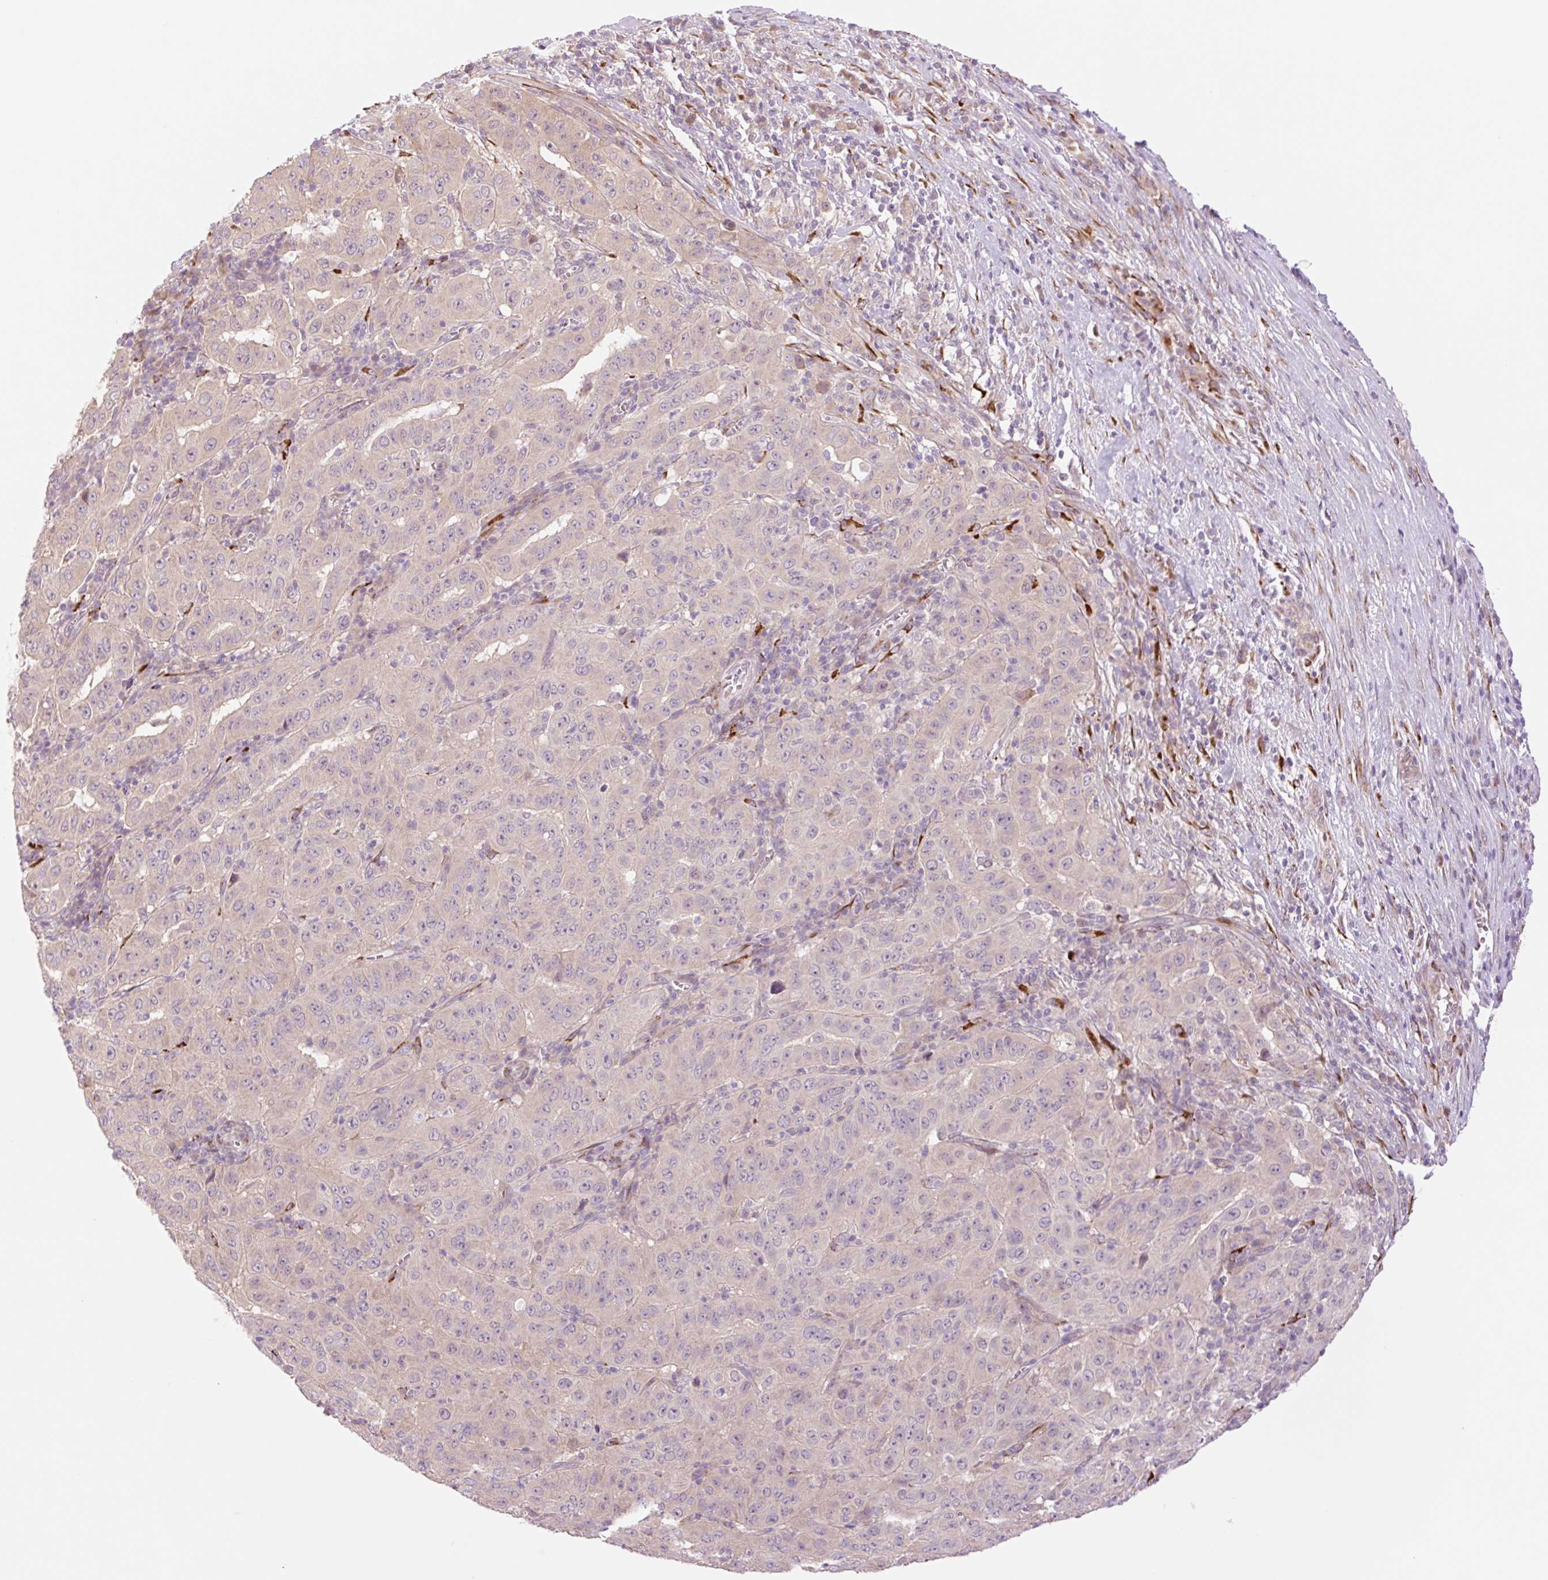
{"staining": {"intensity": "negative", "quantity": "none", "location": "none"}, "tissue": "pancreatic cancer", "cell_type": "Tumor cells", "image_type": "cancer", "snomed": [{"axis": "morphology", "description": "Adenocarcinoma, NOS"}, {"axis": "topography", "description": "Pancreas"}], "caption": "Adenocarcinoma (pancreatic) was stained to show a protein in brown. There is no significant expression in tumor cells.", "gene": "COL5A1", "patient": {"sex": "male", "age": 63}}